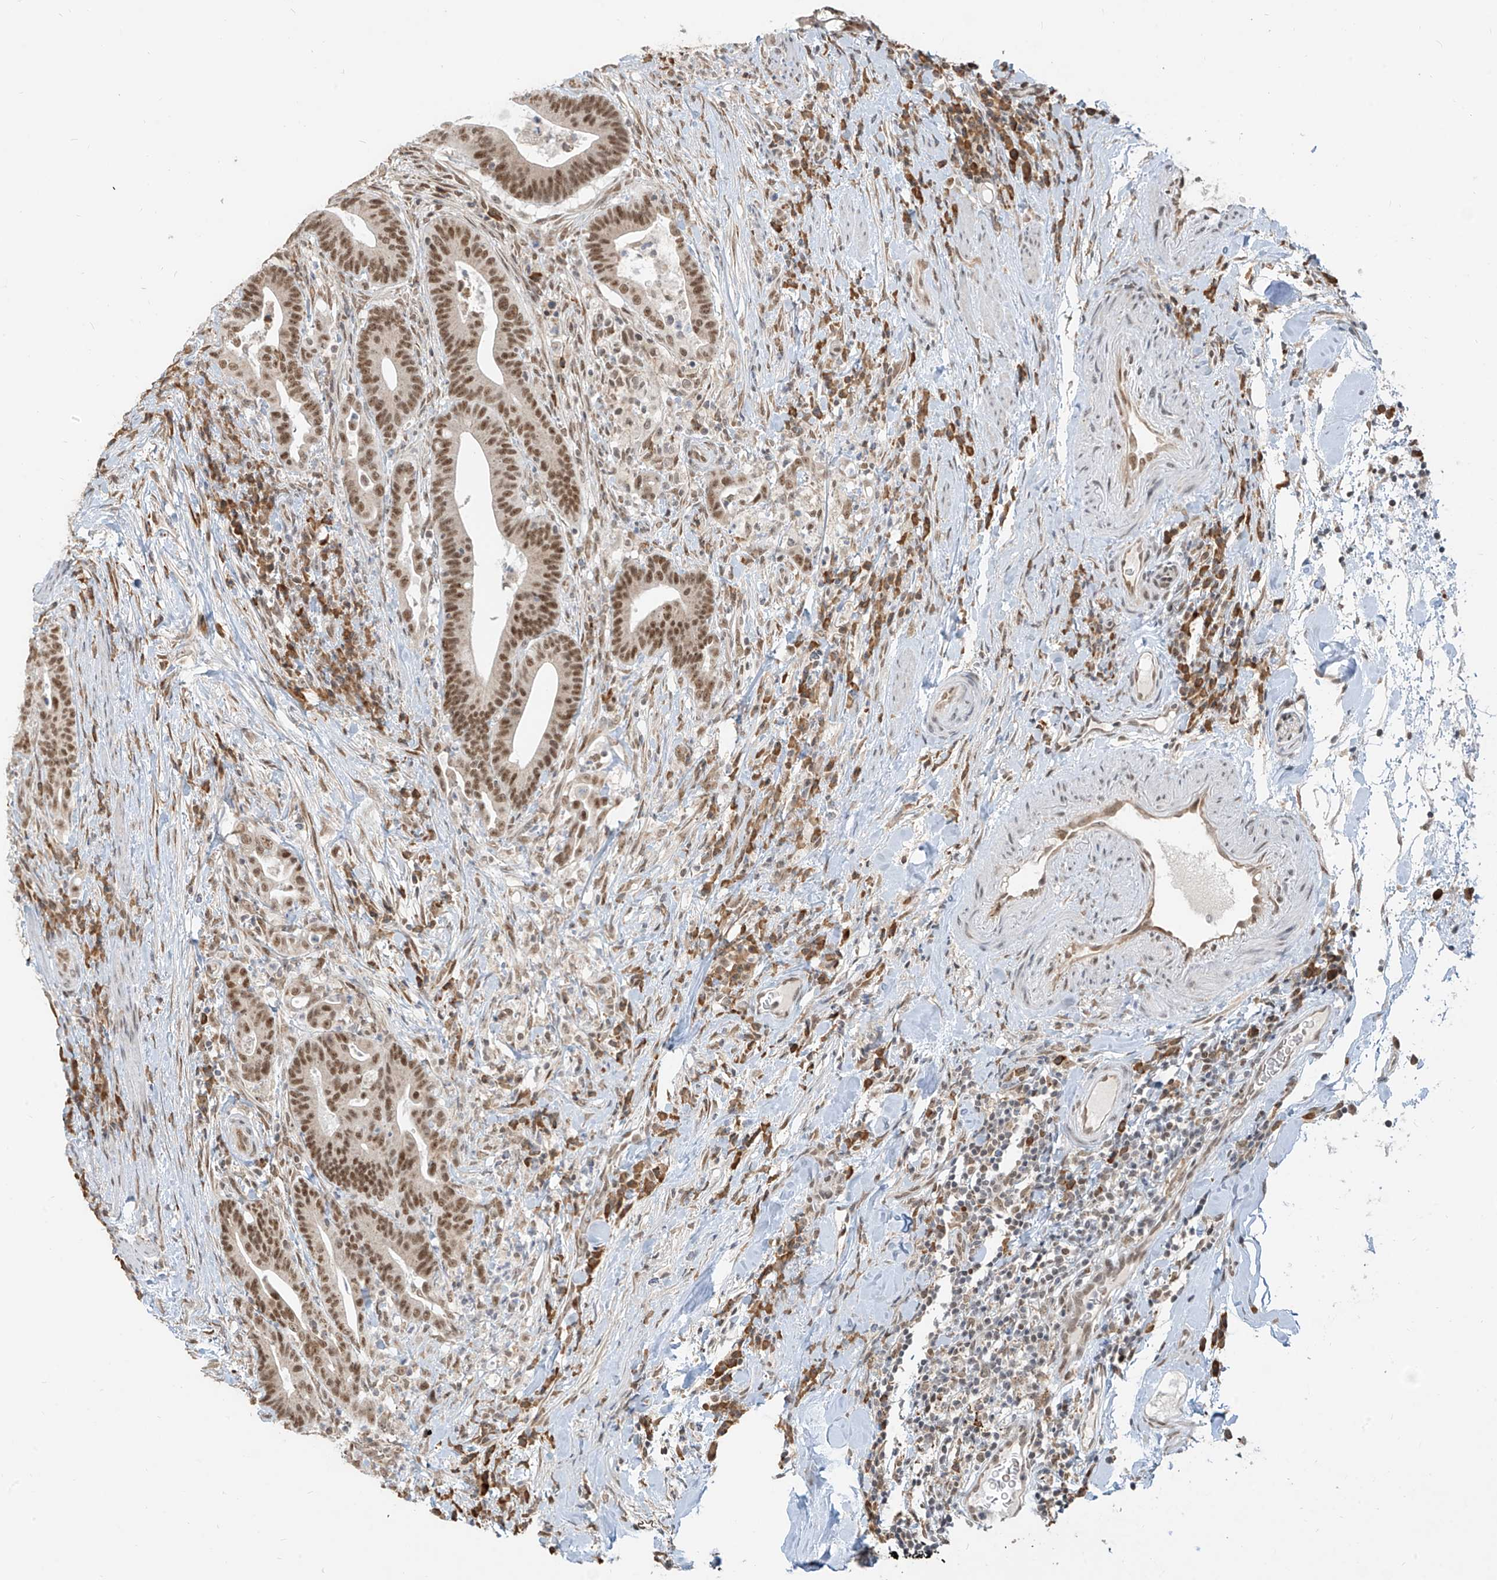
{"staining": {"intensity": "moderate", "quantity": ">75%", "location": "nuclear"}, "tissue": "colorectal cancer", "cell_type": "Tumor cells", "image_type": "cancer", "snomed": [{"axis": "morphology", "description": "Adenocarcinoma, NOS"}, {"axis": "topography", "description": "Colon"}], "caption": "Colorectal cancer (adenocarcinoma) stained for a protein (brown) reveals moderate nuclear positive staining in approximately >75% of tumor cells.", "gene": "ZMYM2", "patient": {"sex": "female", "age": 66}}